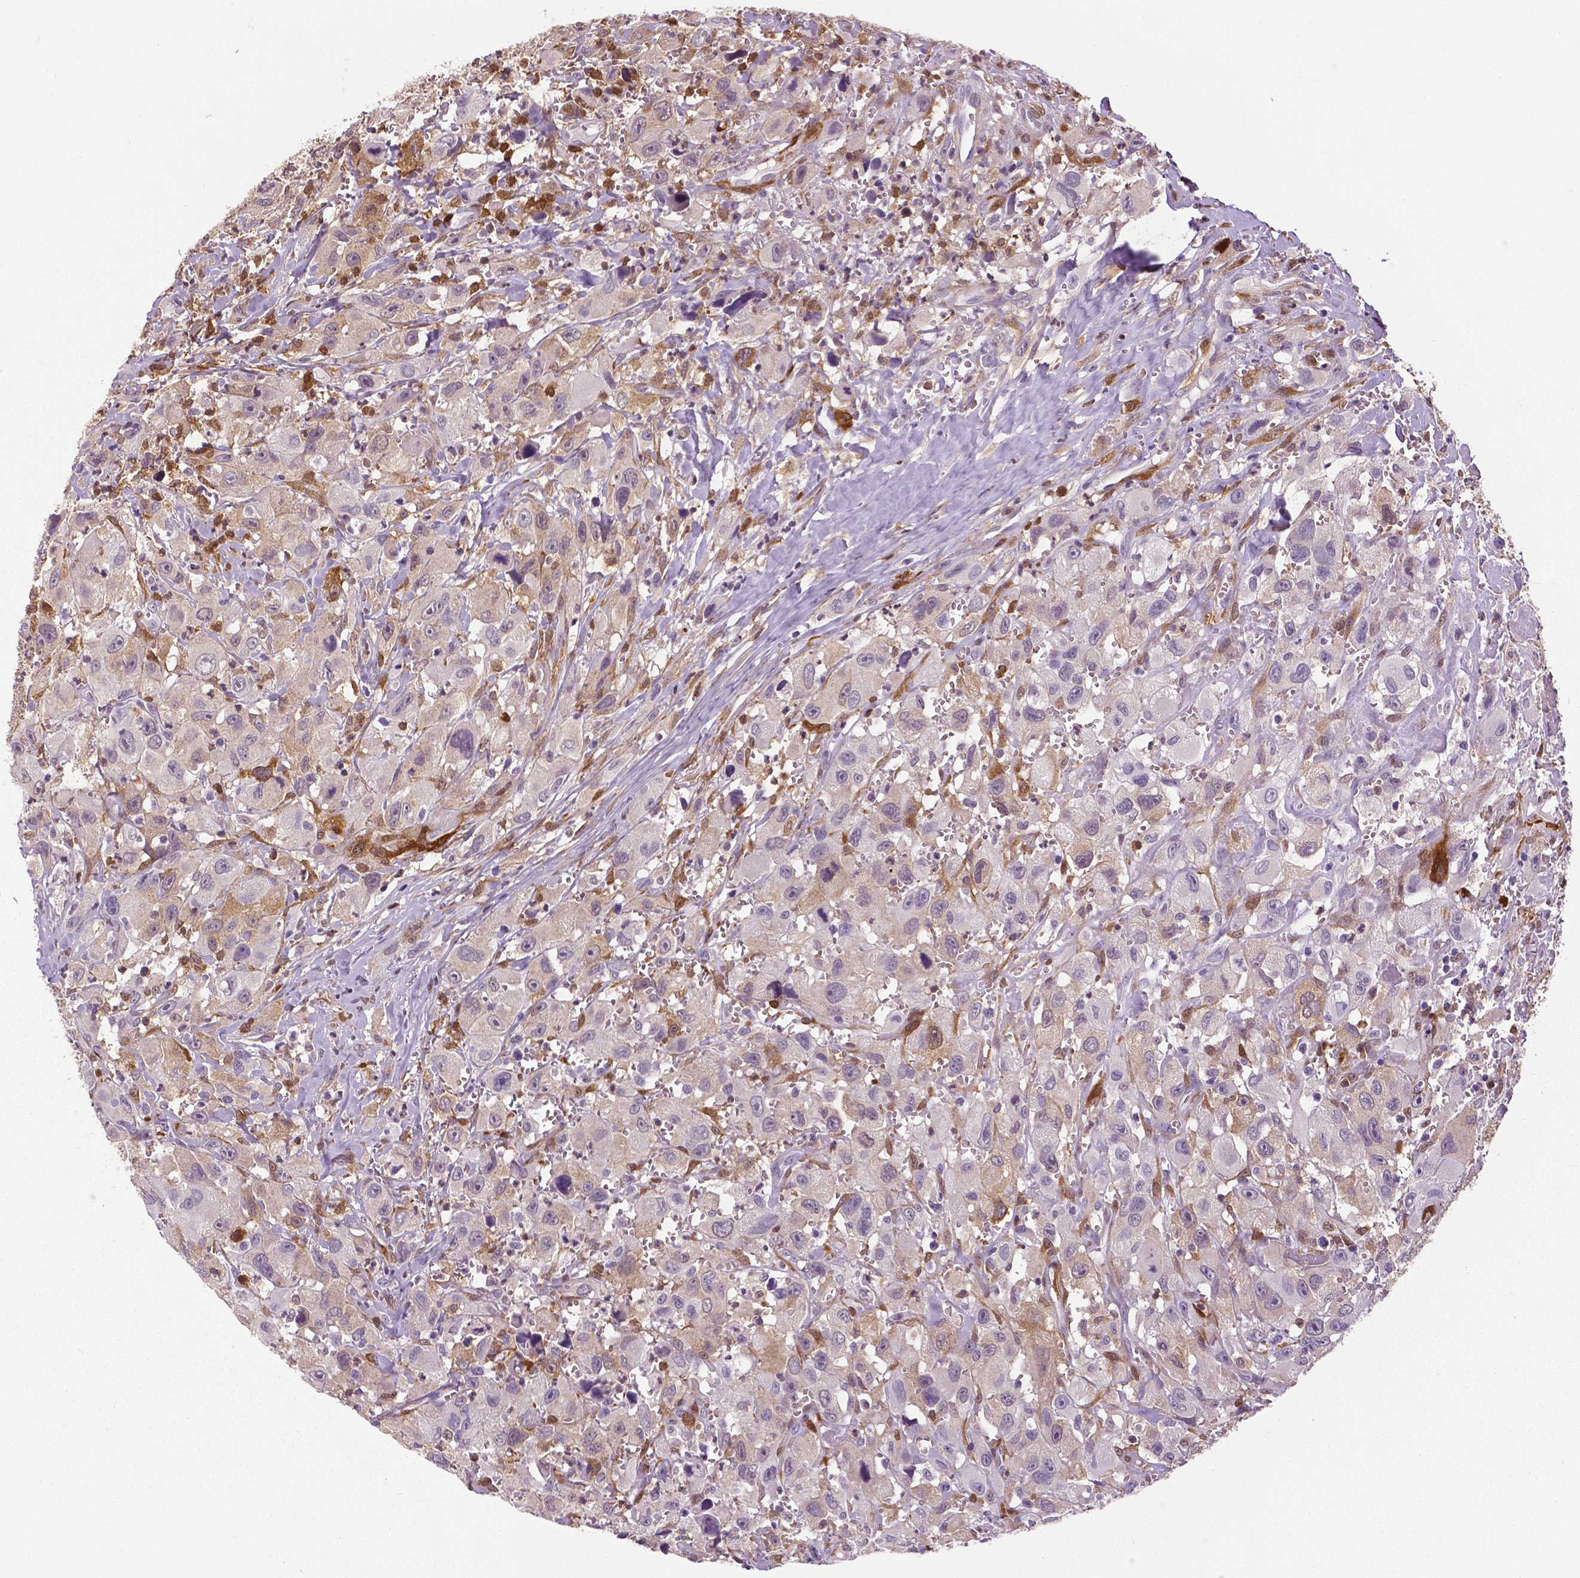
{"staining": {"intensity": "moderate", "quantity": "<25%", "location": "cytoplasmic/membranous,nuclear"}, "tissue": "head and neck cancer", "cell_type": "Tumor cells", "image_type": "cancer", "snomed": [{"axis": "morphology", "description": "Squamous cell carcinoma, NOS"}, {"axis": "morphology", "description": "Squamous cell carcinoma, metastatic, NOS"}, {"axis": "topography", "description": "Oral tissue"}, {"axis": "topography", "description": "Head-Neck"}], "caption": "Moderate cytoplasmic/membranous and nuclear expression is appreciated in about <25% of tumor cells in head and neck metastatic squamous cell carcinoma.", "gene": "PHGDH", "patient": {"sex": "female", "age": 85}}